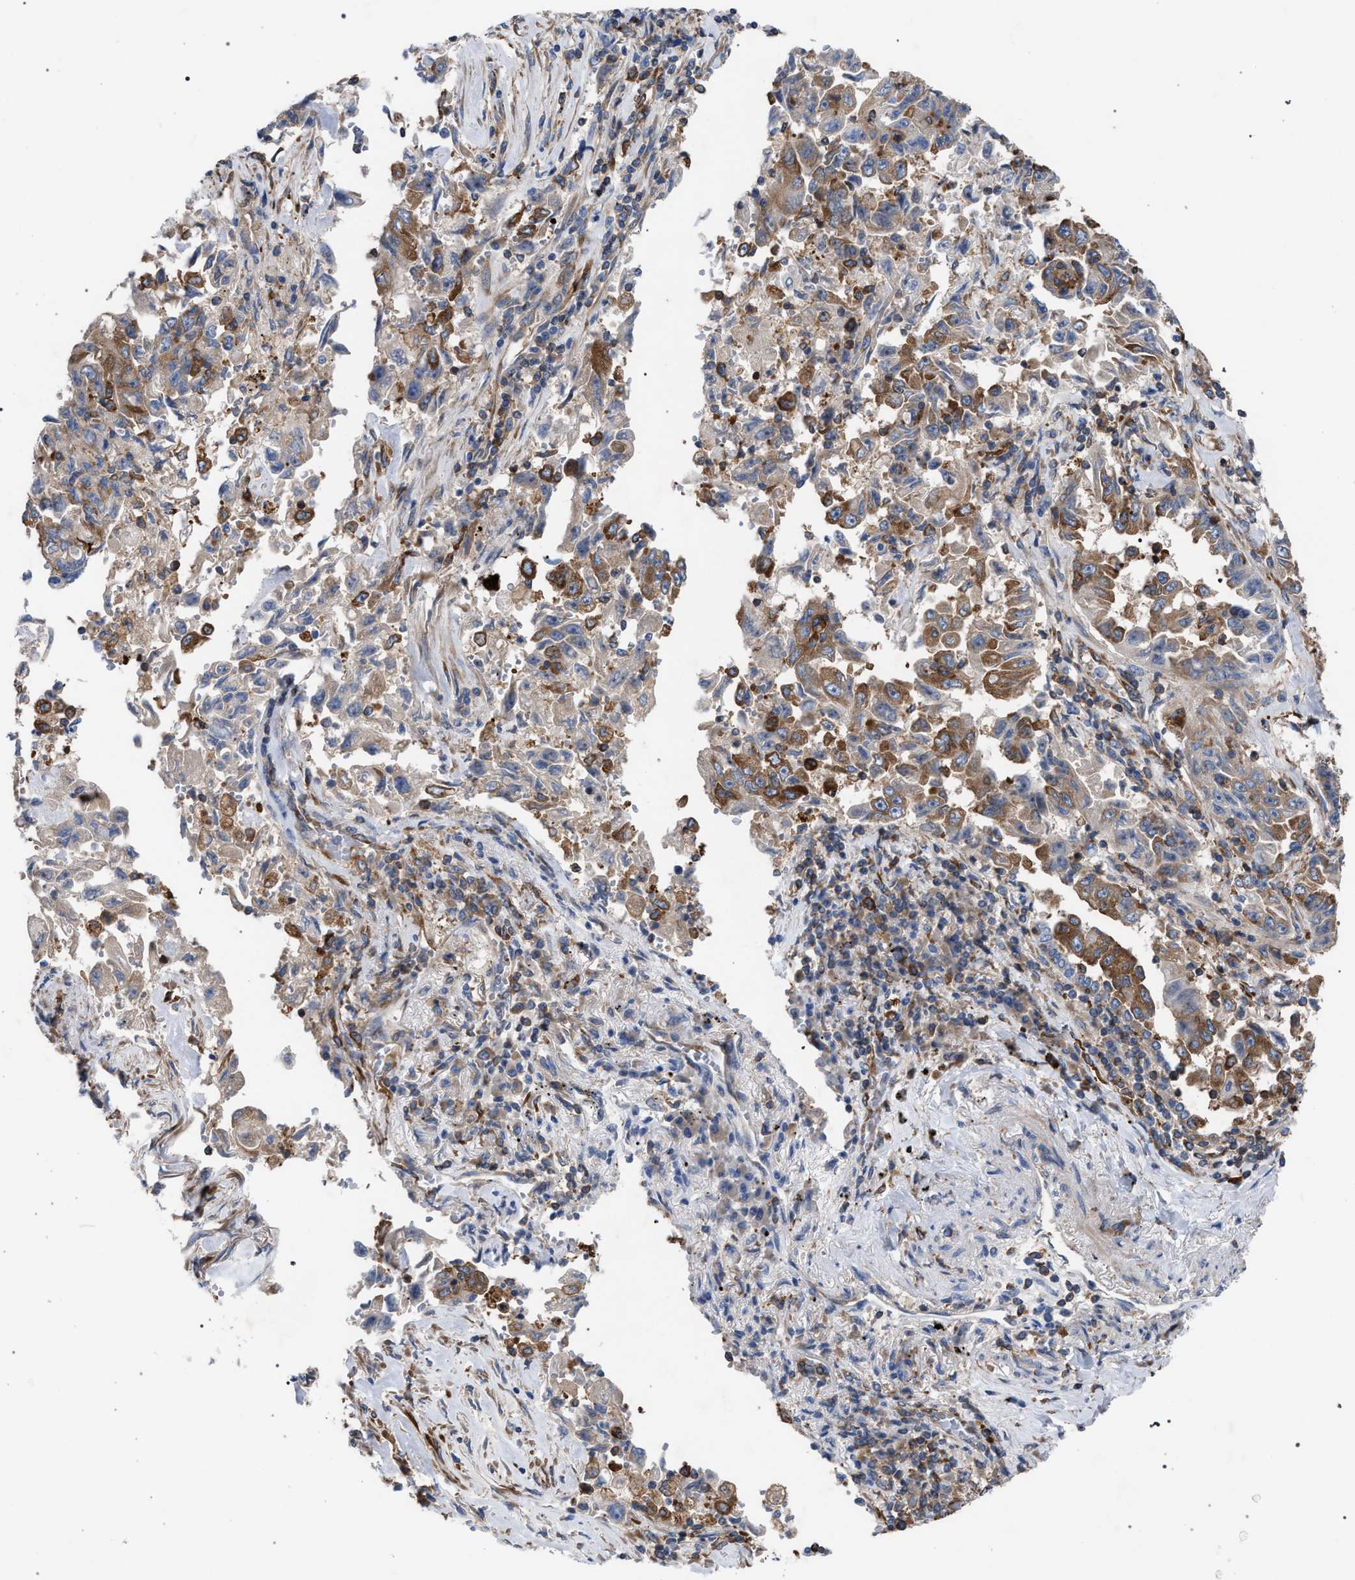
{"staining": {"intensity": "moderate", "quantity": ">75%", "location": "cytoplasmic/membranous"}, "tissue": "lung cancer", "cell_type": "Tumor cells", "image_type": "cancer", "snomed": [{"axis": "morphology", "description": "Adenocarcinoma, NOS"}, {"axis": "topography", "description": "Lung"}], "caption": "IHC of human adenocarcinoma (lung) reveals medium levels of moderate cytoplasmic/membranous staining in about >75% of tumor cells.", "gene": "CDR2L", "patient": {"sex": "female", "age": 51}}